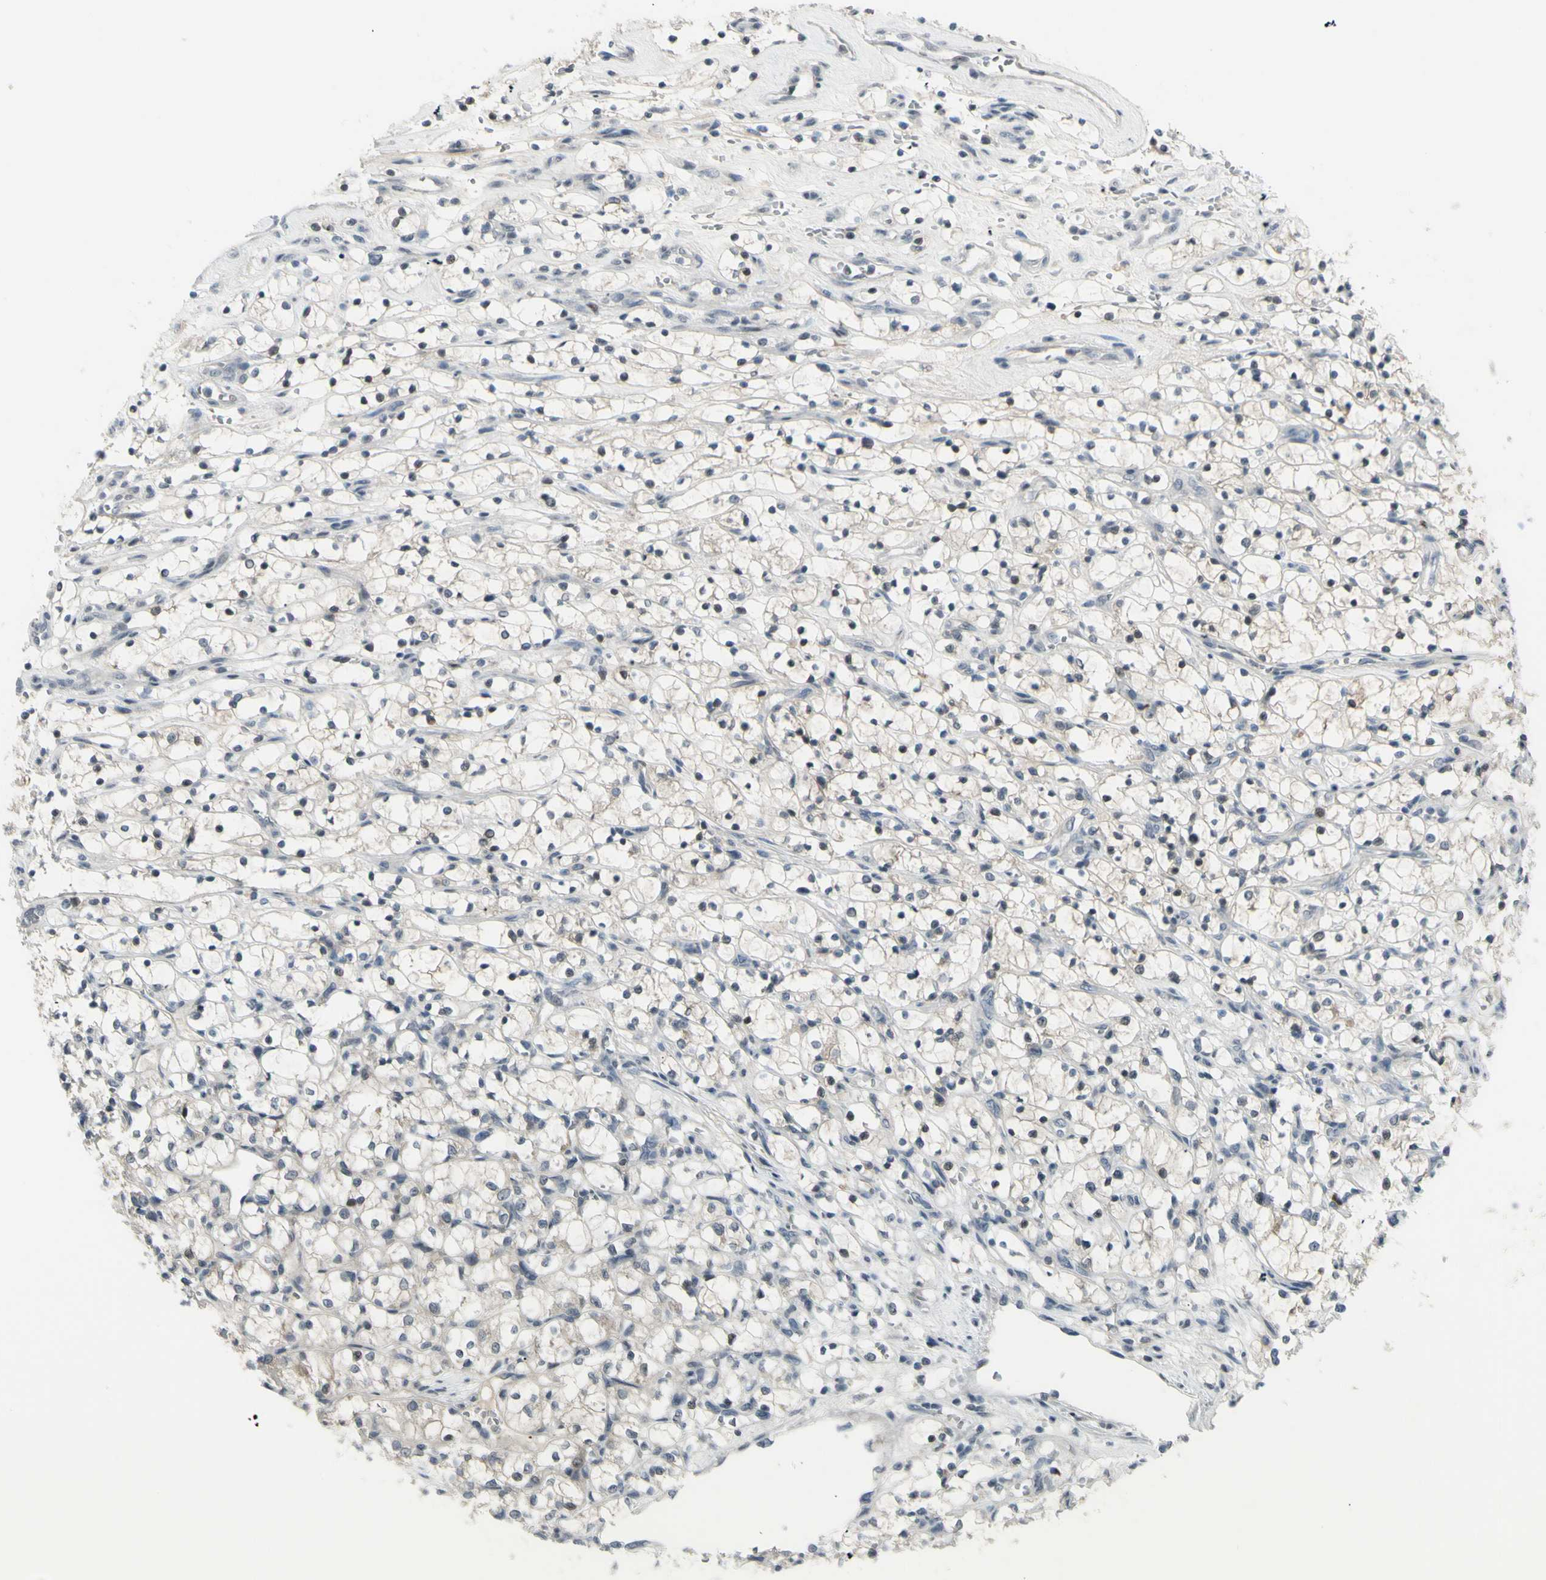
{"staining": {"intensity": "weak", "quantity": "<25%", "location": "cytoplasmic/membranous"}, "tissue": "renal cancer", "cell_type": "Tumor cells", "image_type": "cancer", "snomed": [{"axis": "morphology", "description": "Adenocarcinoma, NOS"}, {"axis": "topography", "description": "Kidney"}], "caption": "IHC of renal adenocarcinoma shows no staining in tumor cells.", "gene": "ETNK1", "patient": {"sex": "female", "age": 69}}